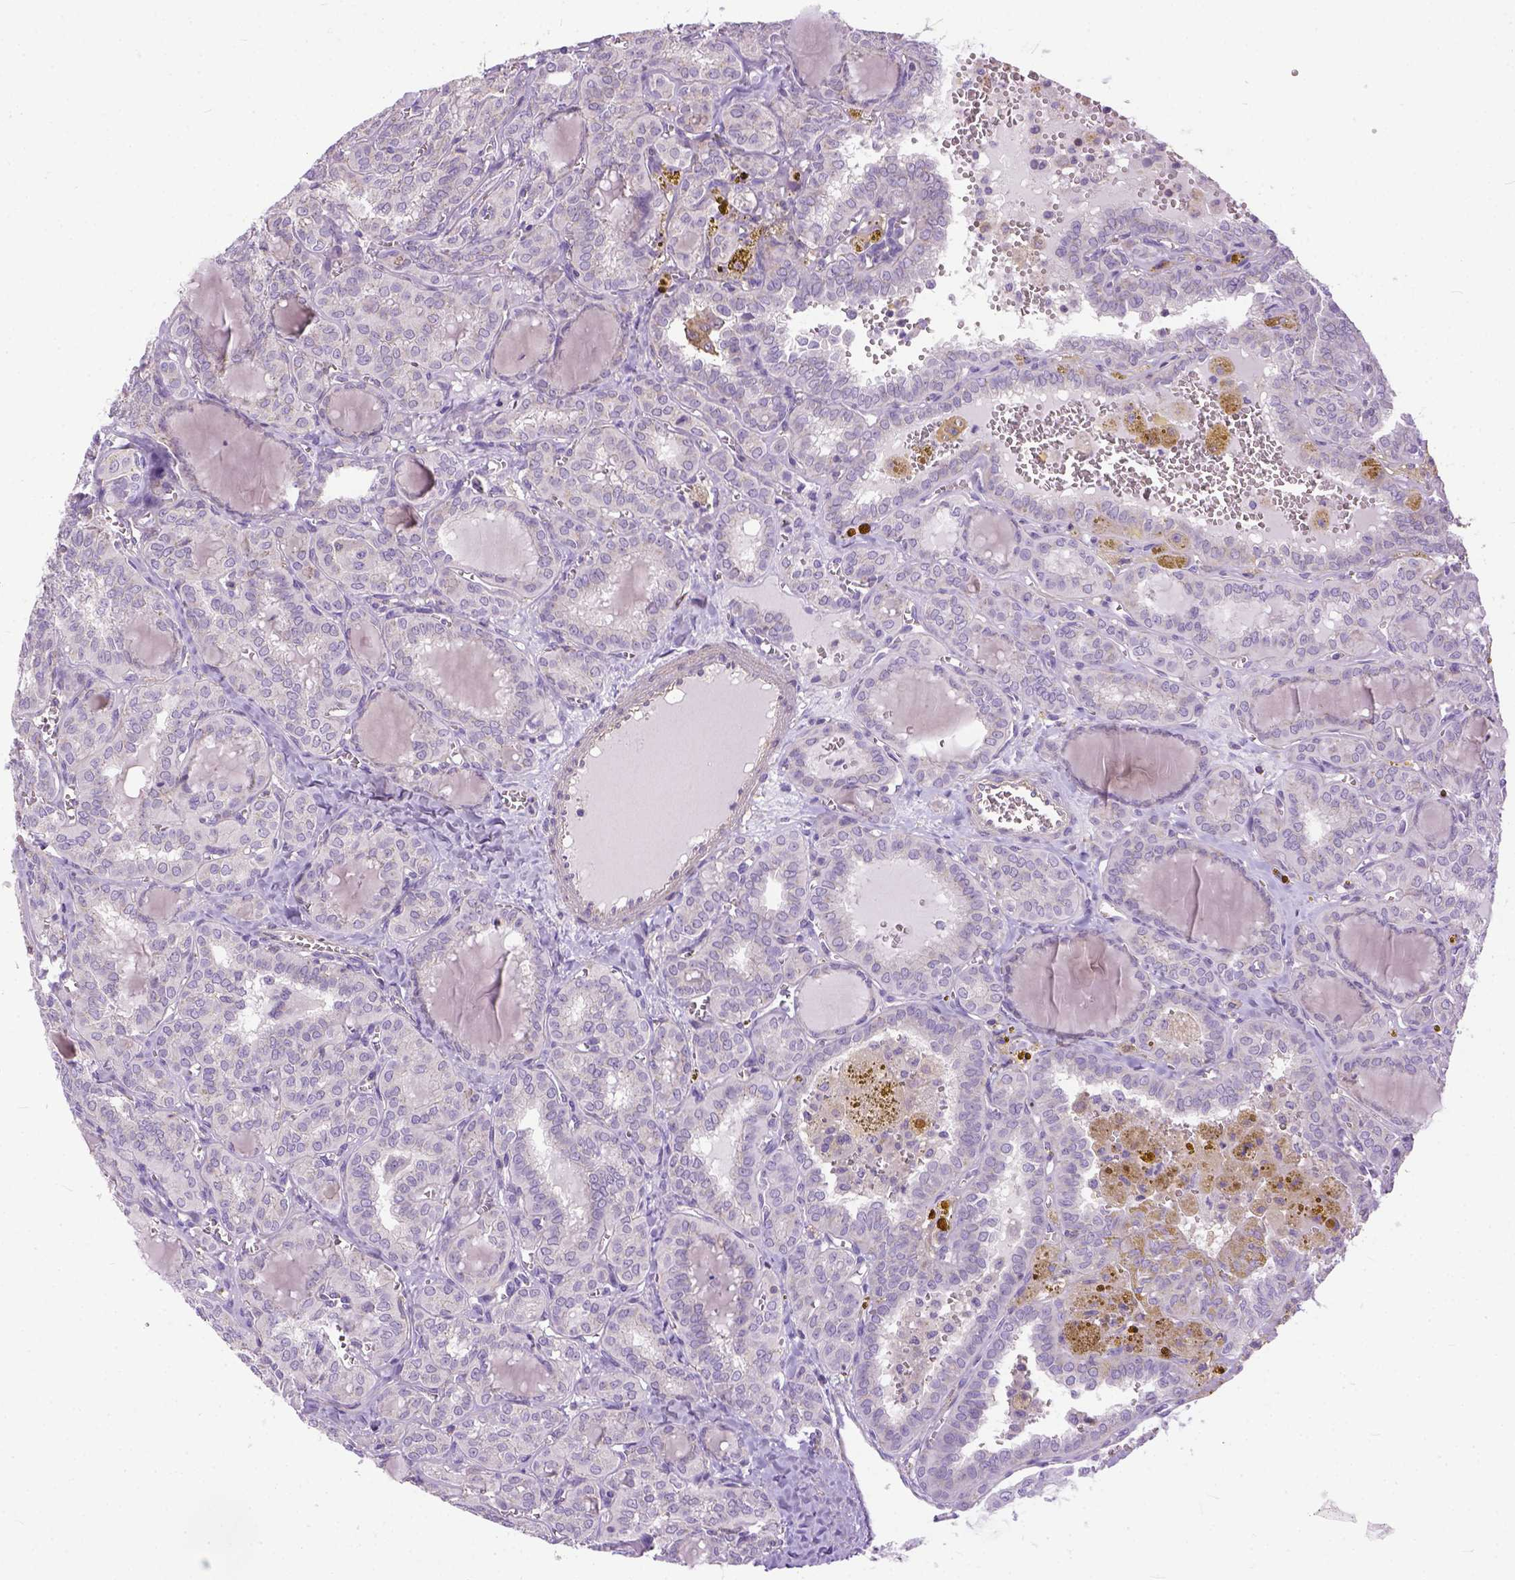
{"staining": {"intensity": "negative", "quantity": "none", "location": "none"}, "tissue": "thyroid cancer", "cell_type": "Tumor cells", "image_type": "cancer", "snomed": [{"axis": "morphology", "description": "Papillary adenocarcinoma, NOS"}, {"axis": "topography", "description": "Thyroid gland"}], "caption": "The IHC photomicrograph has no significant positivity in tumor cells of thyroid papillary adenocarcinoma tissue.", "gene": "BANF2", "patient": {"sex": "female", "age": 41}}